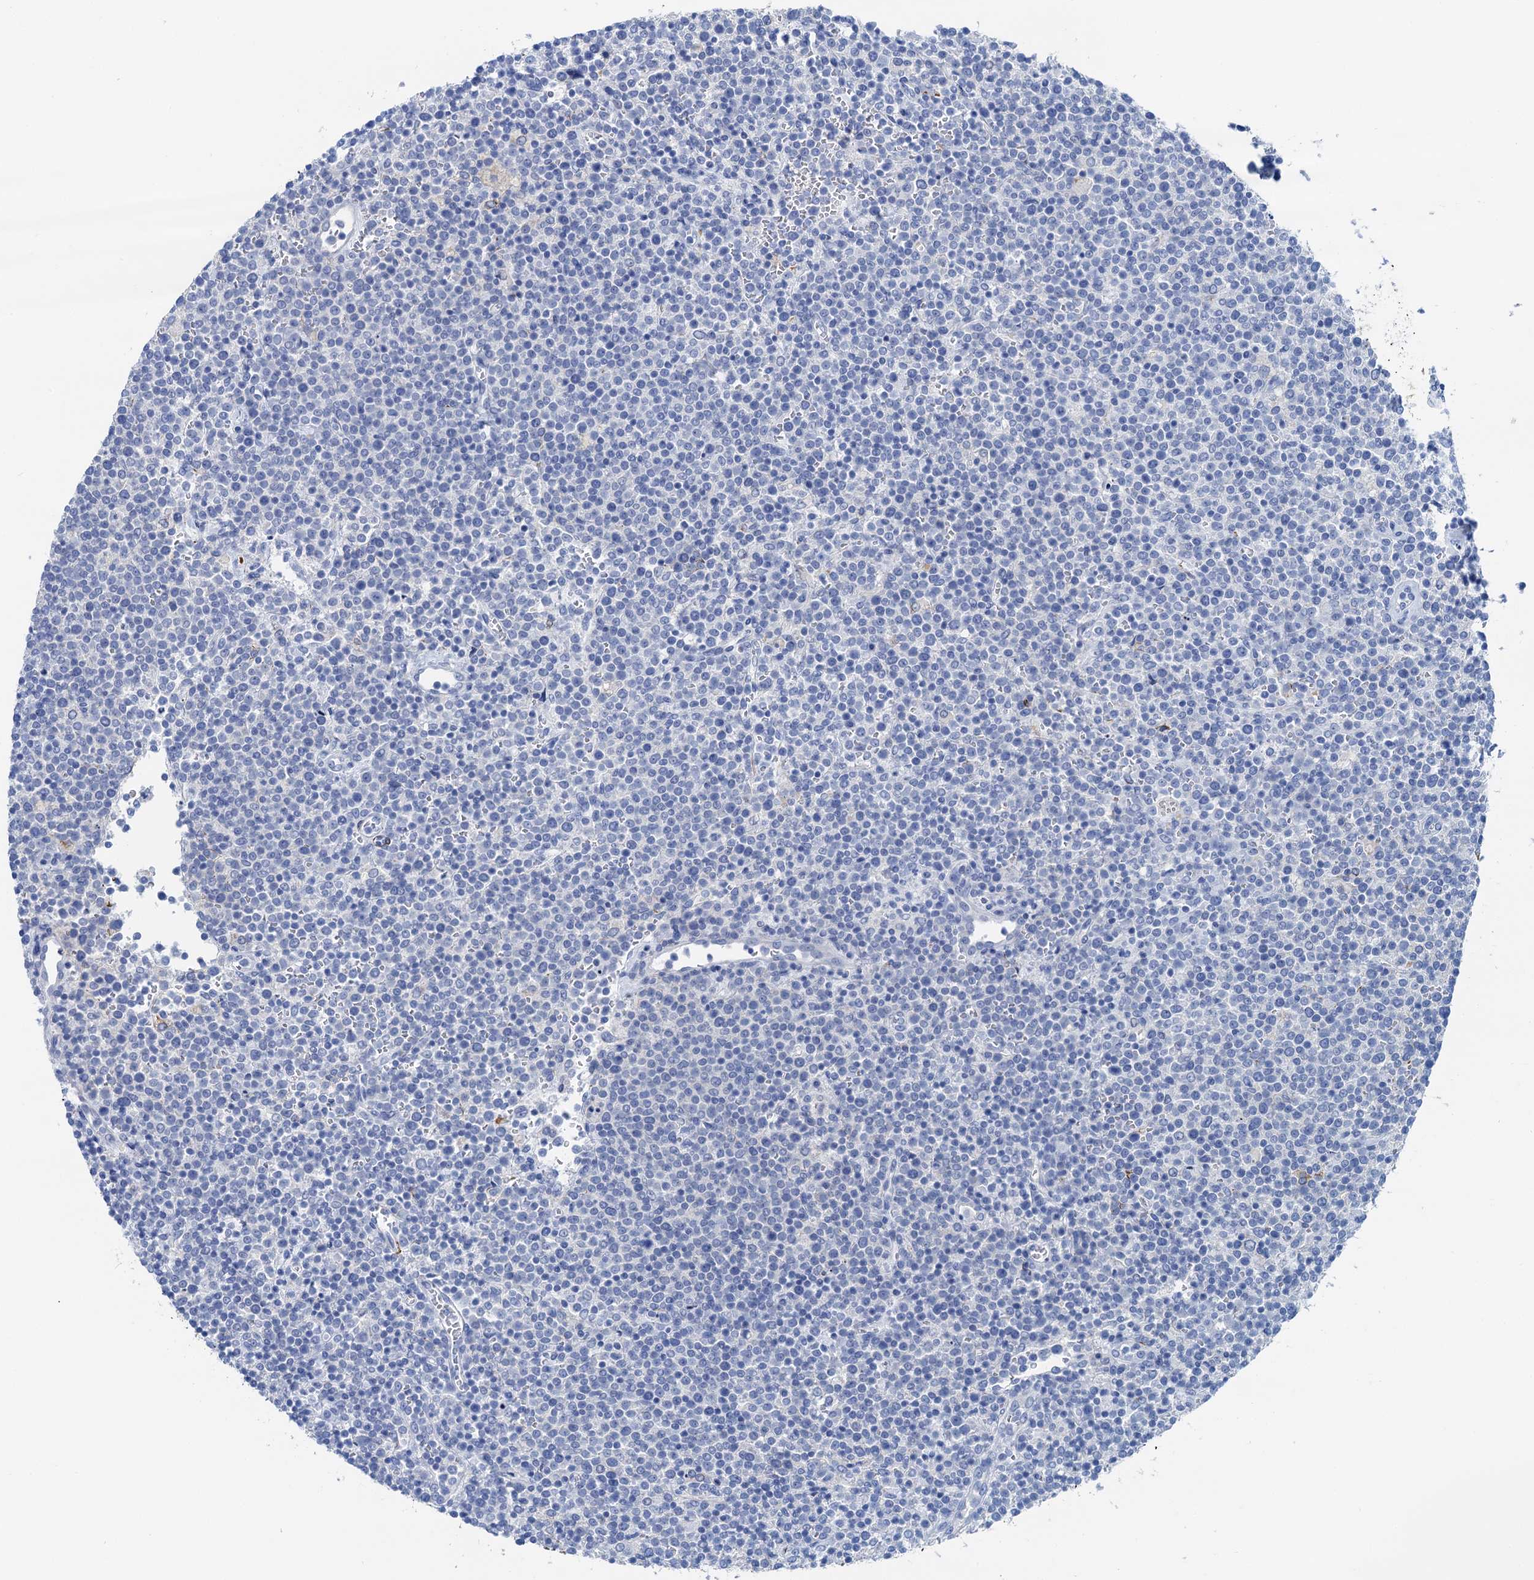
{"staining": {"intensity": "negative", "quantity": "none", "location": "none"}, "tissue": "lymphoma", "cell_type": "Tumor cells", "image_type": "cancer", "snomed": [{"axis": "morphology", "description": "Malignant lymphoma, non-Hodgkin's type, High grade"}, {"axis": "topography", "description": "Lymph node"}], "caption": "IHC photomicrograph of high-grade malignant lymphoma, non-Hodgkin's type stained for a protein (brown), which reveals no positivity in tumor cells.", "gene": "NLRP10", "patient": {"sex": "male", "age": 61}}